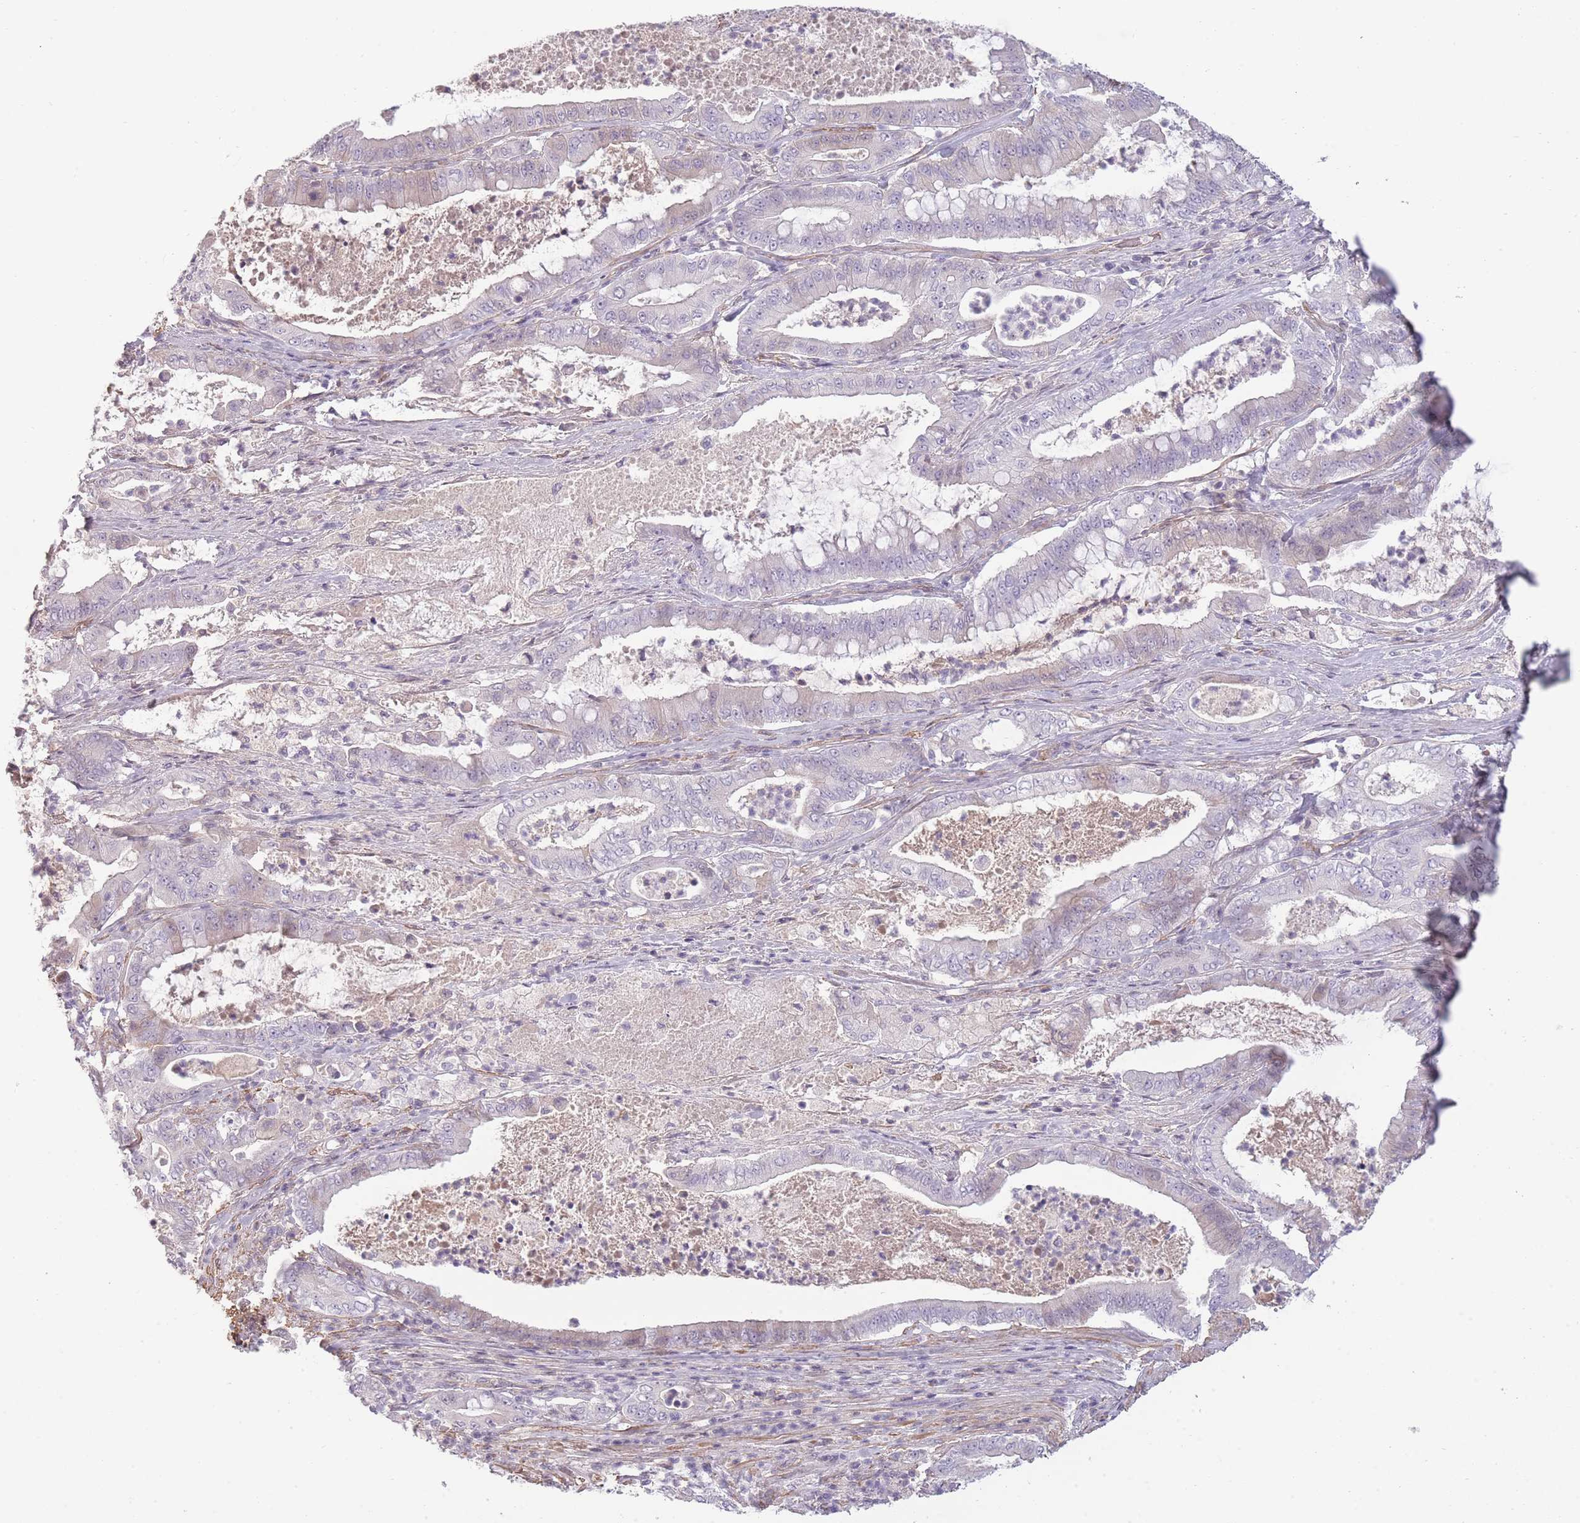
{"staining": {"intensity": "negative", "quantity": "none", "location": "none"}, "tissue": "pancreatic cancer", "cell_type": "Tumor cells", "image_type": "cancer", "snomed": [{"axis": "morphology", "description": "Adenocarcinoma, NOS"}, {"axis": "topography", "description": "Pancreas"}], "caption": "Photomicrograph shows no protein staining in tumor cells of adenocarcinoma (pancreatic) tissue.", "gene": "SLC8A2", "patient": {"sex": "male", "age": 71}}